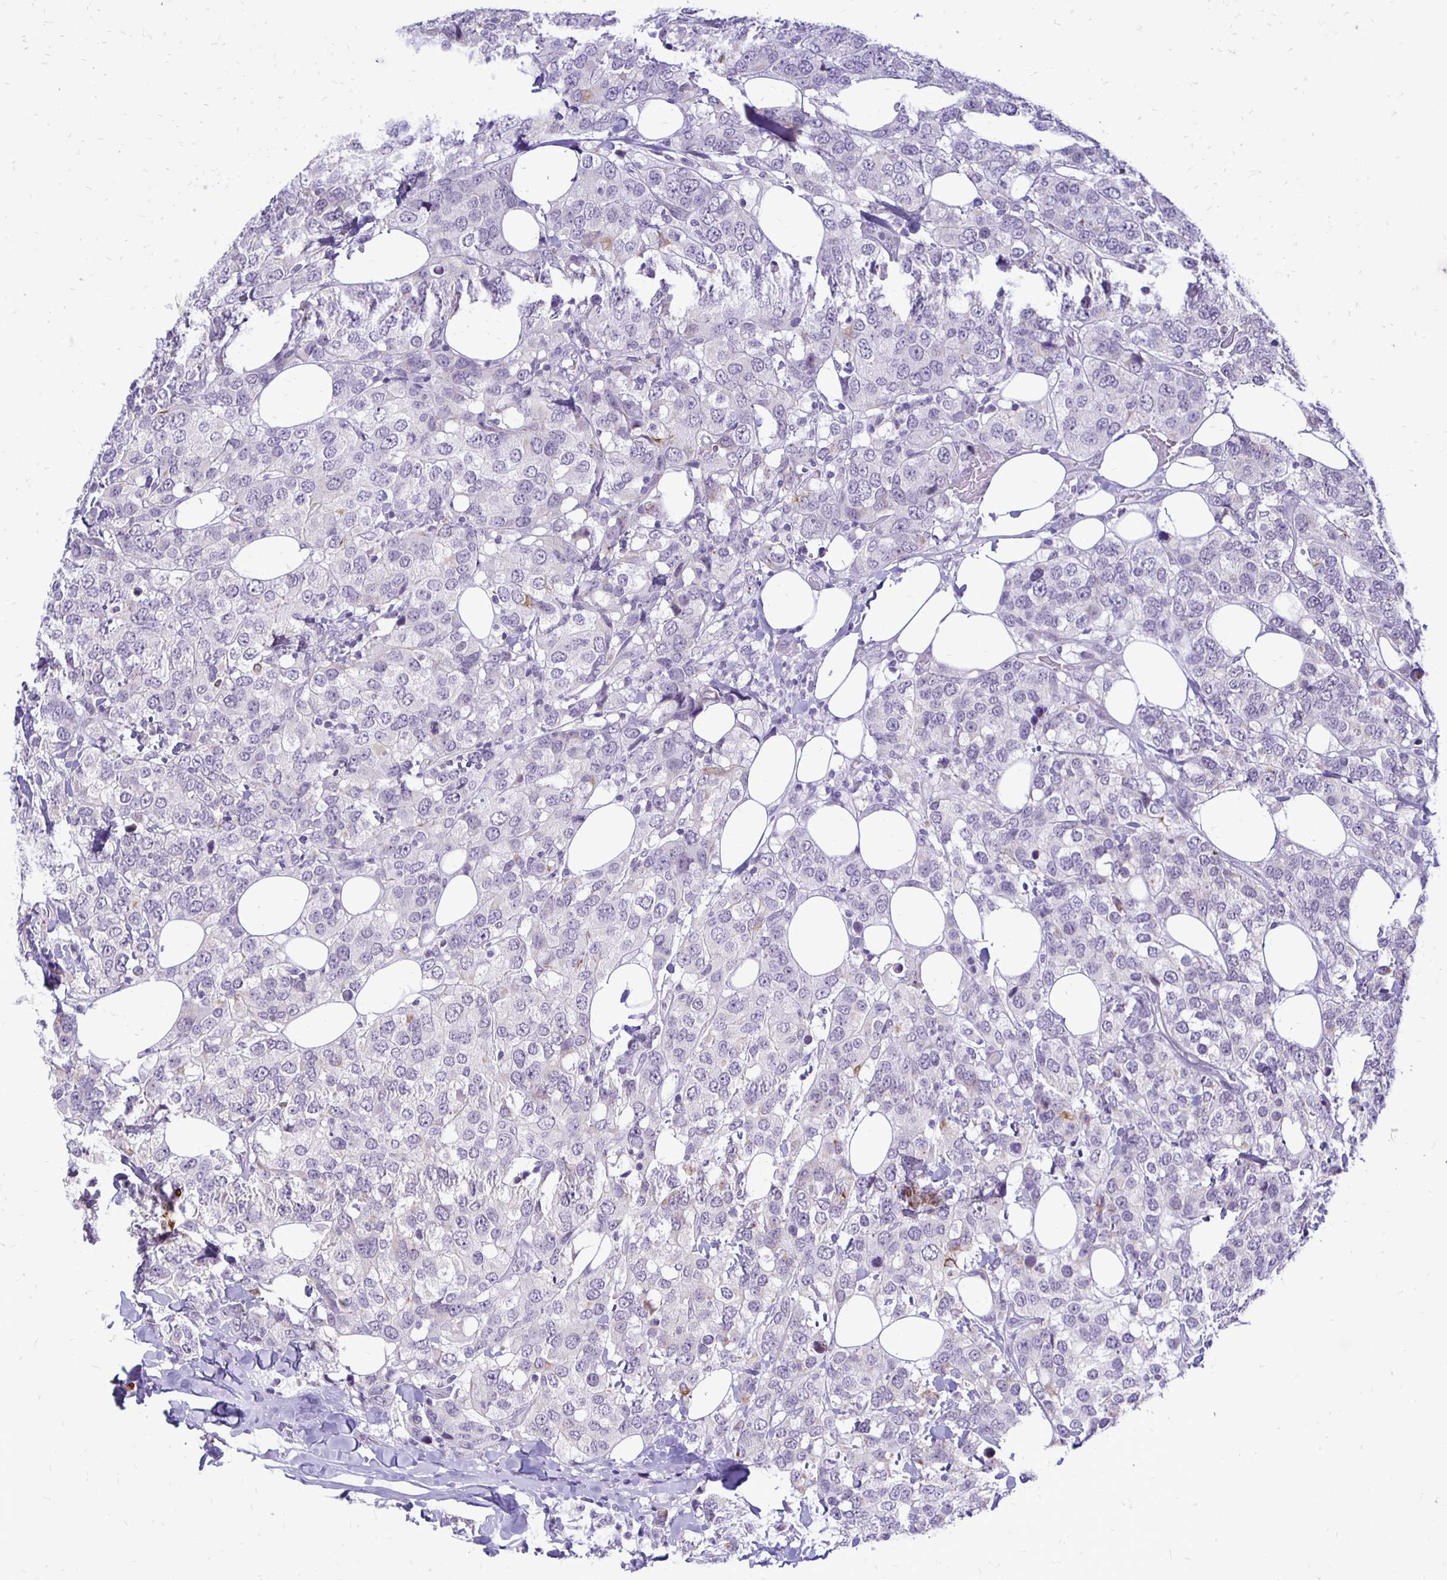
{"staining": {"intensity": "negative", "quantity": "none", "location": "none"}, "tissue": "breast cancer", "cell_type": "Tumor cells", "image_type": "cancer", "snomed": [{"axis": "morphology", "description": "Lobular carcinoma"}, {"axis": "topography", "description": "Breast"}], "caption": "This is a histopathology image of IHC staining of lobular carcinoma (breast), which shows no staining in tumor cells.", "gene": "EPYC", "patient": {"sex": "female", "age": 59}}